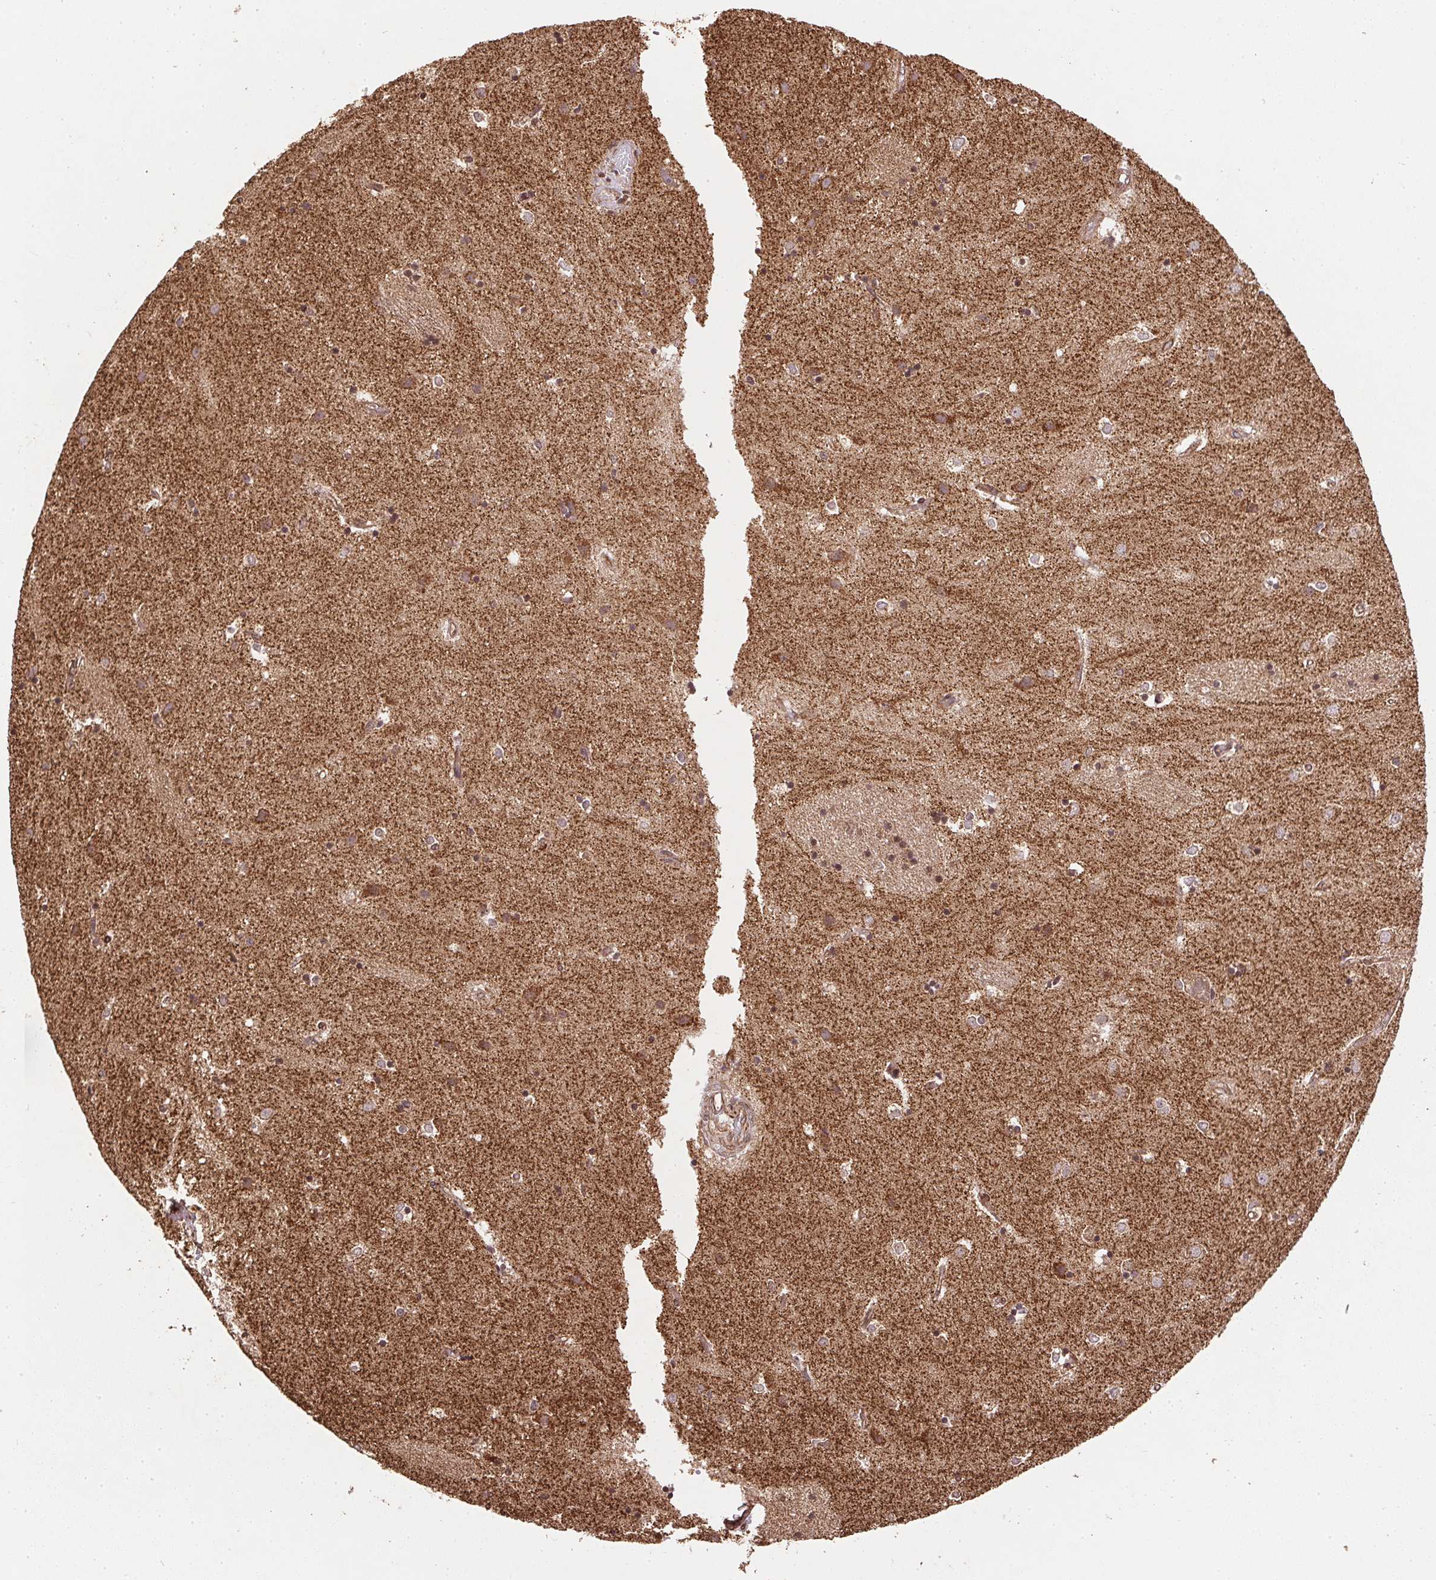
{"staining": {"intensity": "moderate", "quantity": "25%-75%", "location": "cytoplasmic/membranous"}, "tissue": "caudate", "cell_type": "Glial cells", "image_type": "normal", "snomed": [{"axis": "morphology", "description": "Normal tissue, NOS"}, {"axis": "topography", "description": "Lateral ventricle wall"}], "caption": "Caudate was stained to show a protein in brown. There is medium levels of moderate cytoplasmic/membranous staining in about 25%-75% of glial cells.", "gene": "SPRED2", "patient": {"sex": "male", "age": 54}}